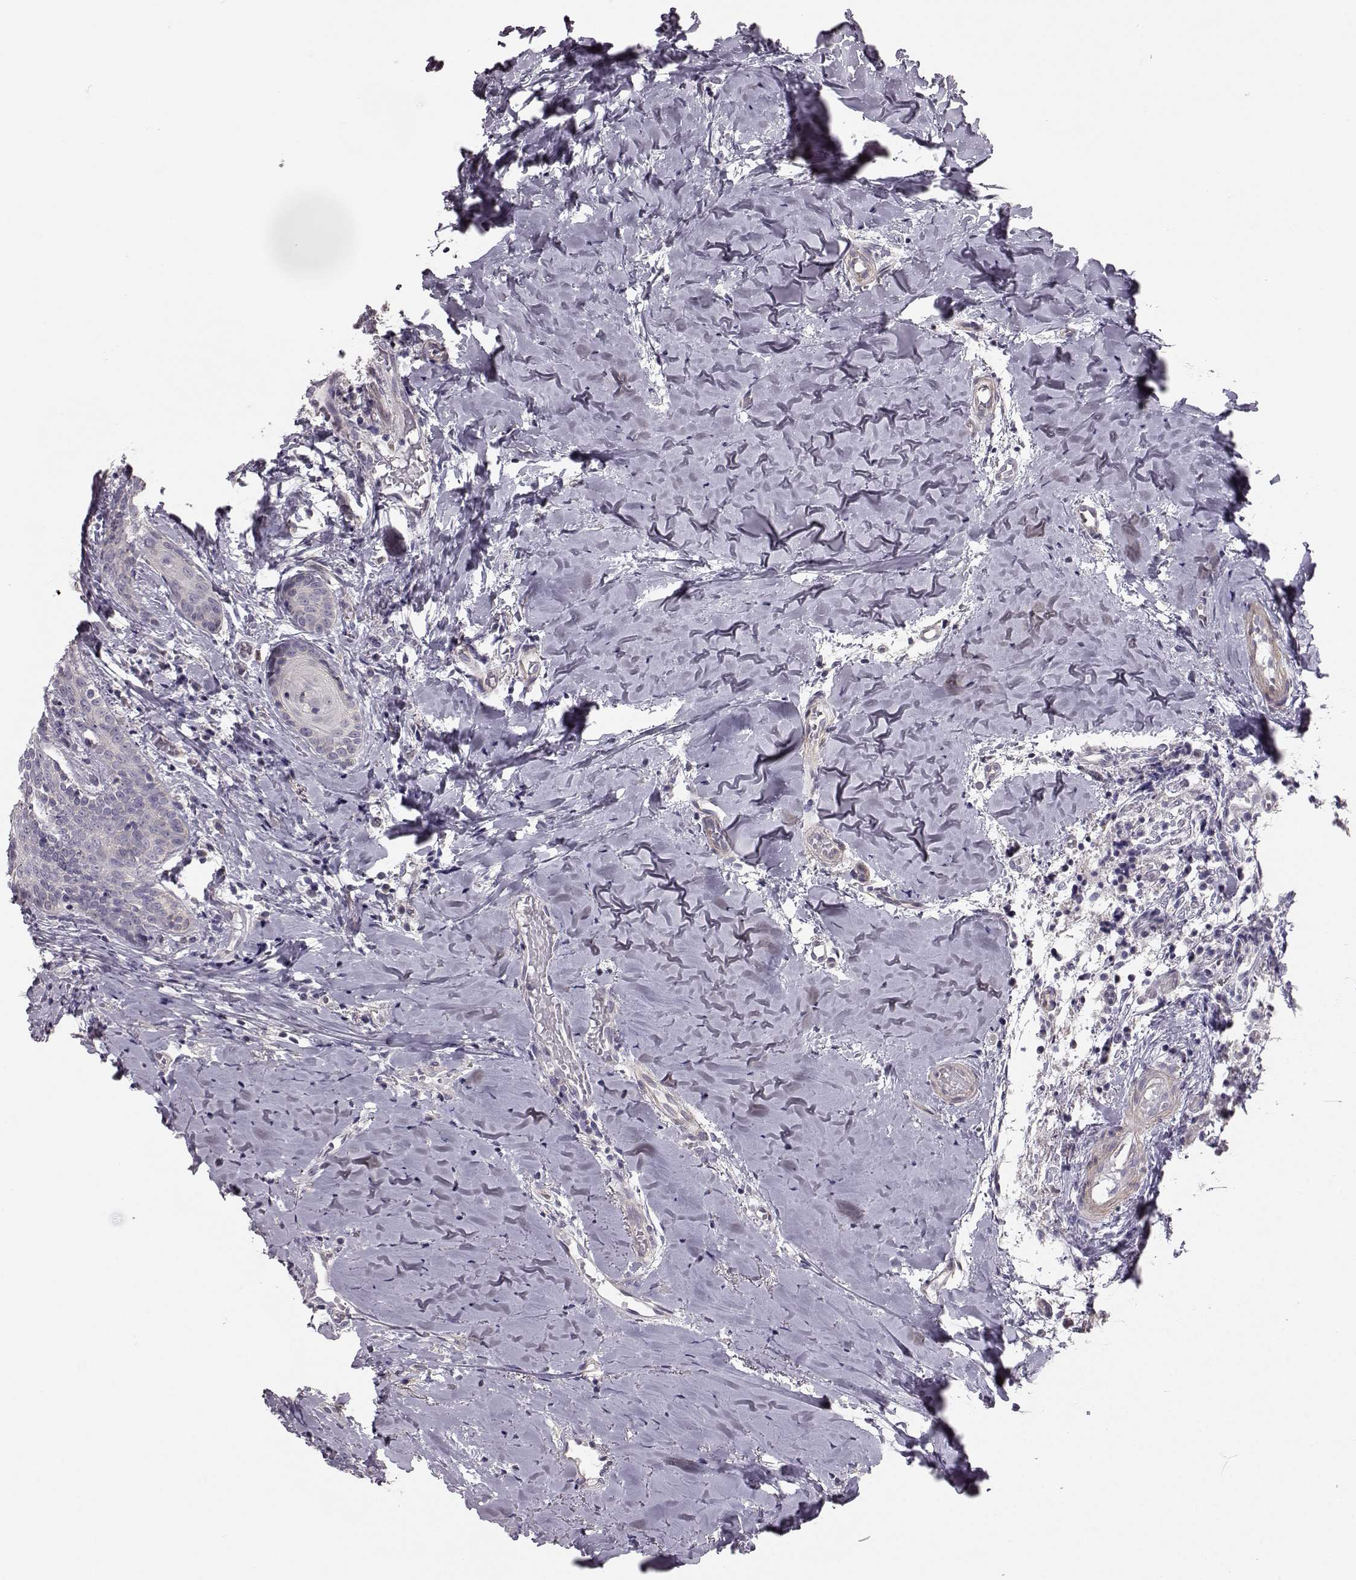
{"staining": {"intensity": "negative", "quantity": "none", "location": "none"}, "tissue": "head and neck cancer", "cell_type": "Tumor cells", "image_type": "cancer", "snomed": [{"axis": "morphology", "description": "Normal tissue, NOS"}, {"axis": "morphology", "description": "Squamous cell carcinoma, NOS"}, {"axis": "topography", "description": "Oral tissue"}, {"axis": "topography", "description": "Salivary gland"}, {"axis": "topography", "description": "Head-Neck"}], "caption": "Immunohistochemistry (IHC) of head and neck cancer demonstrates no expression in tumor cells.", "gene": "GPR50", "patient": {"sex": "female", "age": 62}}